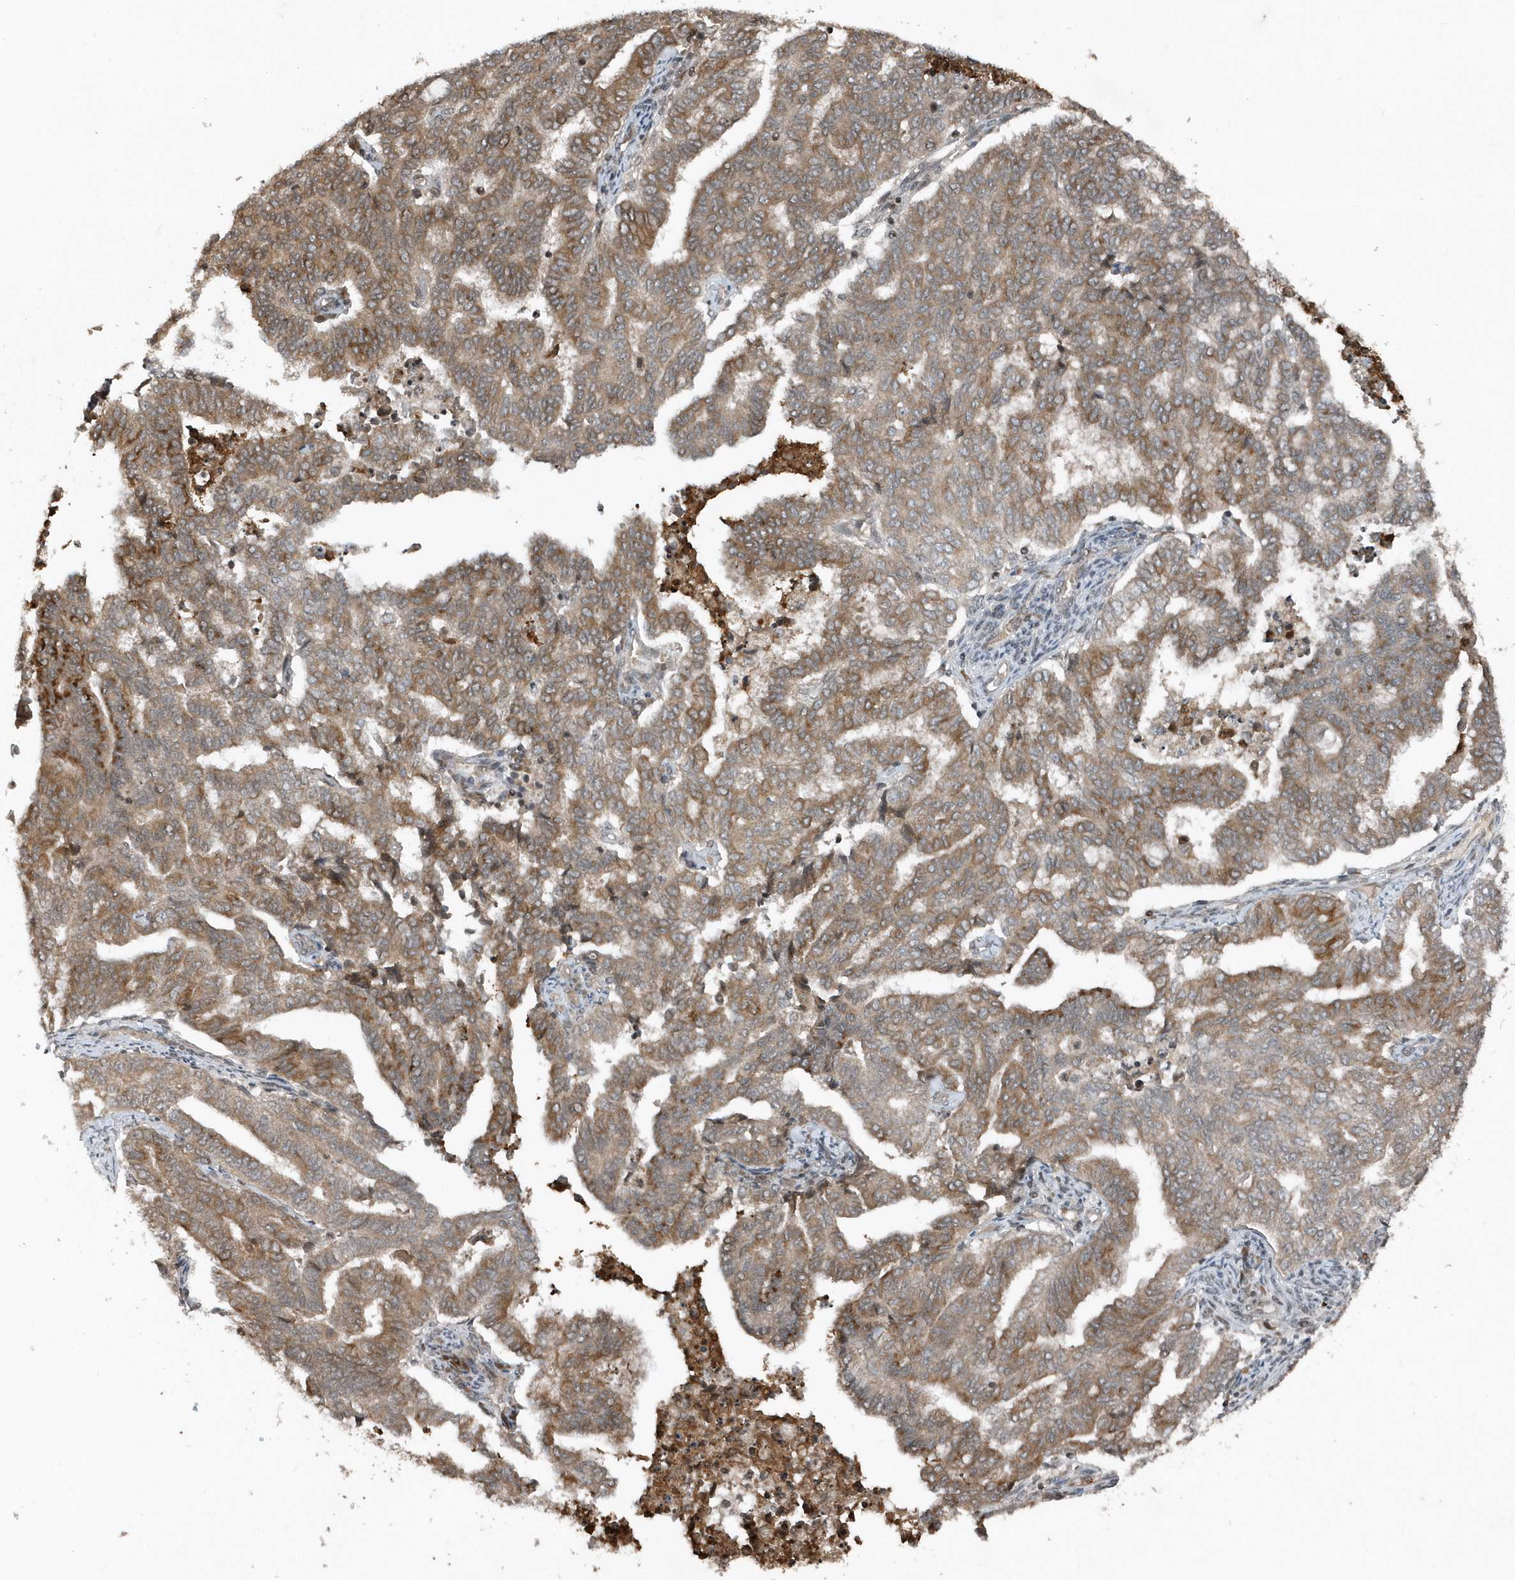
{"staining": {"intensity": "moderate", "quantity": ">75%", "location": "cytoplasmic/membranous"}, "tissue": "endometrial cancer", "cell_type": "Tumor cells", "image_type": "cancer", "snomed": [{"axis": "morphology", "description": "Adenocarcinoma, NOS"}, {"axis": "topography", "description": "Endometrium"}], "caption": "Endometrial cancer tissue shows moderate cytoplasmic/membranous expression in about >75% of tumor cells, visualized by immunohistochemistry.", "gene": "EIF2B1", "patient": {"sex": "female", "age": 79}}